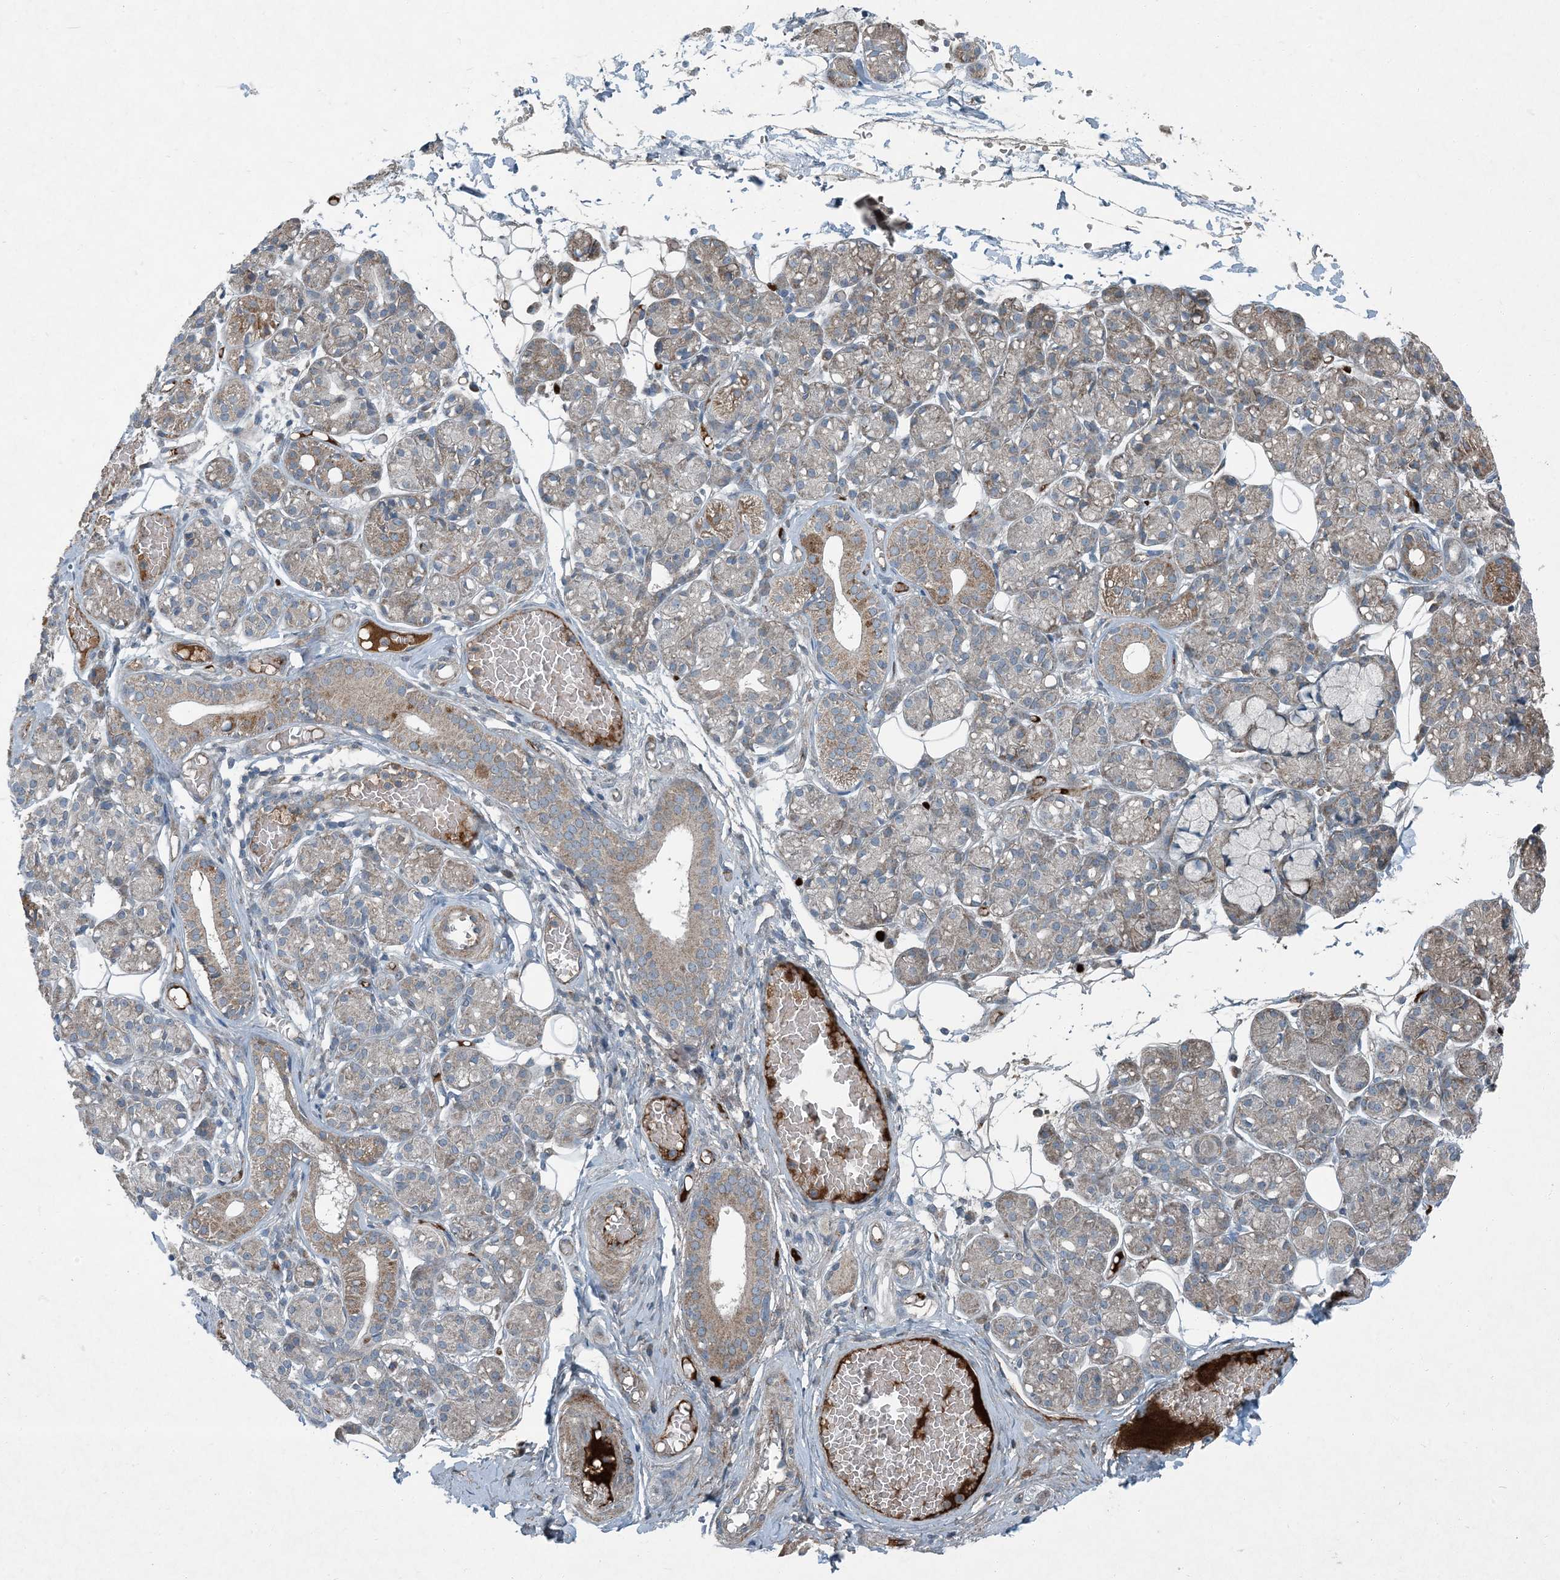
{"staining": {"intensity": "moderate", "quantity": "<25%", "location": "cytoplasmic/membranous"}, "tissue": "salivary gland", "cell_type": "Glandular cells", "image_type": "normal", "snomed": [{"axis": "morphology", "description": "Normal tissue, NOS"}, {"axis": "topography", "description": "Salivary gland"}], "caption": "The immunohistochemical stain labels moderate cytoplasmic/membranous expression in glandular cells of unremarkable salivary gland. (IHC, brightfield microscopy, high magnification).", "gene": "APOM", "patient": {"sex": "male", "age": 63}}